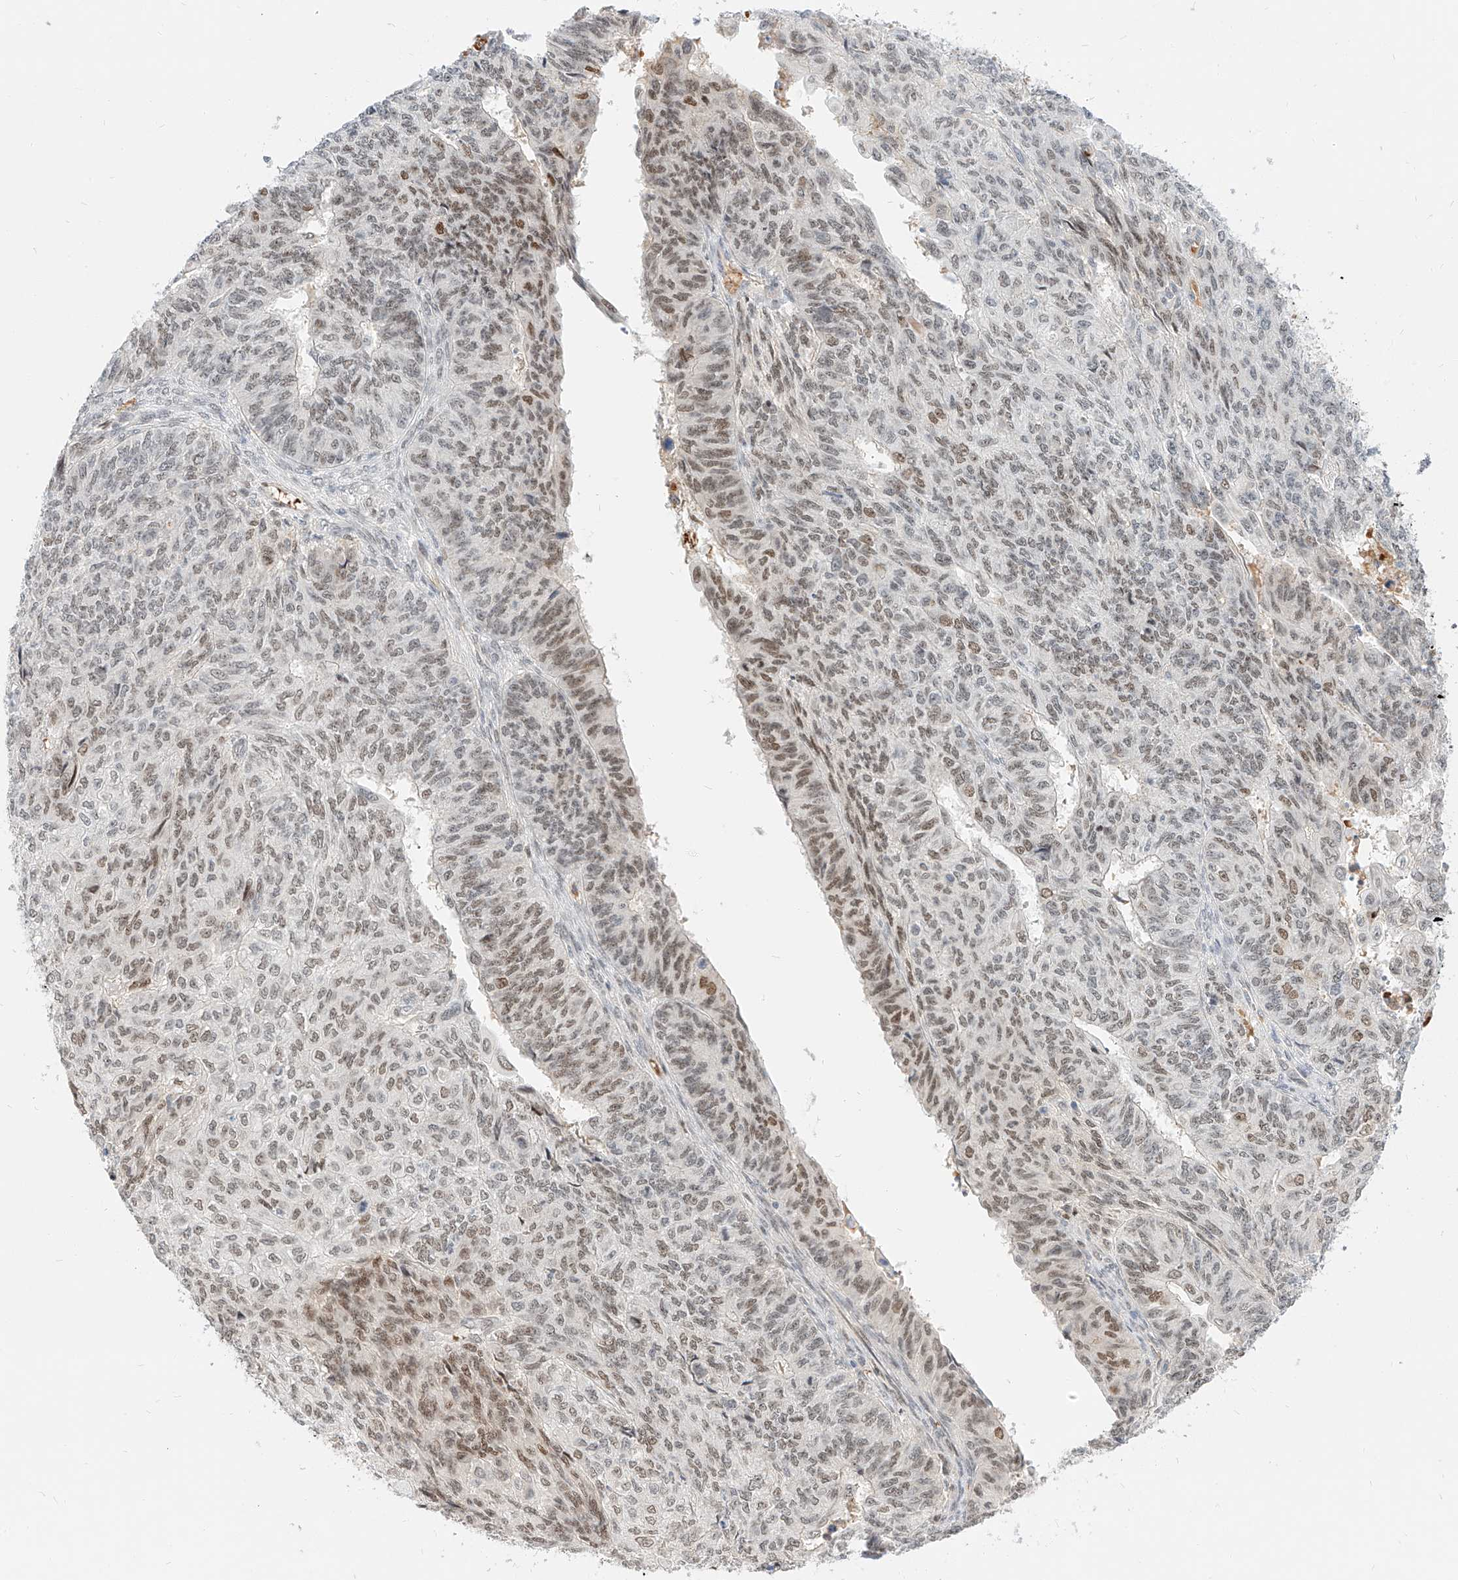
{"staining": {"intensity": "moderate", "quantity": ">75%", "location": "nuclear"}, "tissue": "endometrial cancer", "cell_type": "Tumor cells", "image_type": "cancer", "snomed": [{"axis": "morphology", "description": "Adenocarcinoma, NOS"}, {"axis": "topography", "description": "Endometrium"}], "caption": "The image shows a brown stain indicating the presence of a protein in the nuclear of tumor cells in adenocarcinoma (endometrial). Nuclei are stained in blue.", "gene": "CBX8", "patient": {"sex": "female", "age": 32}}